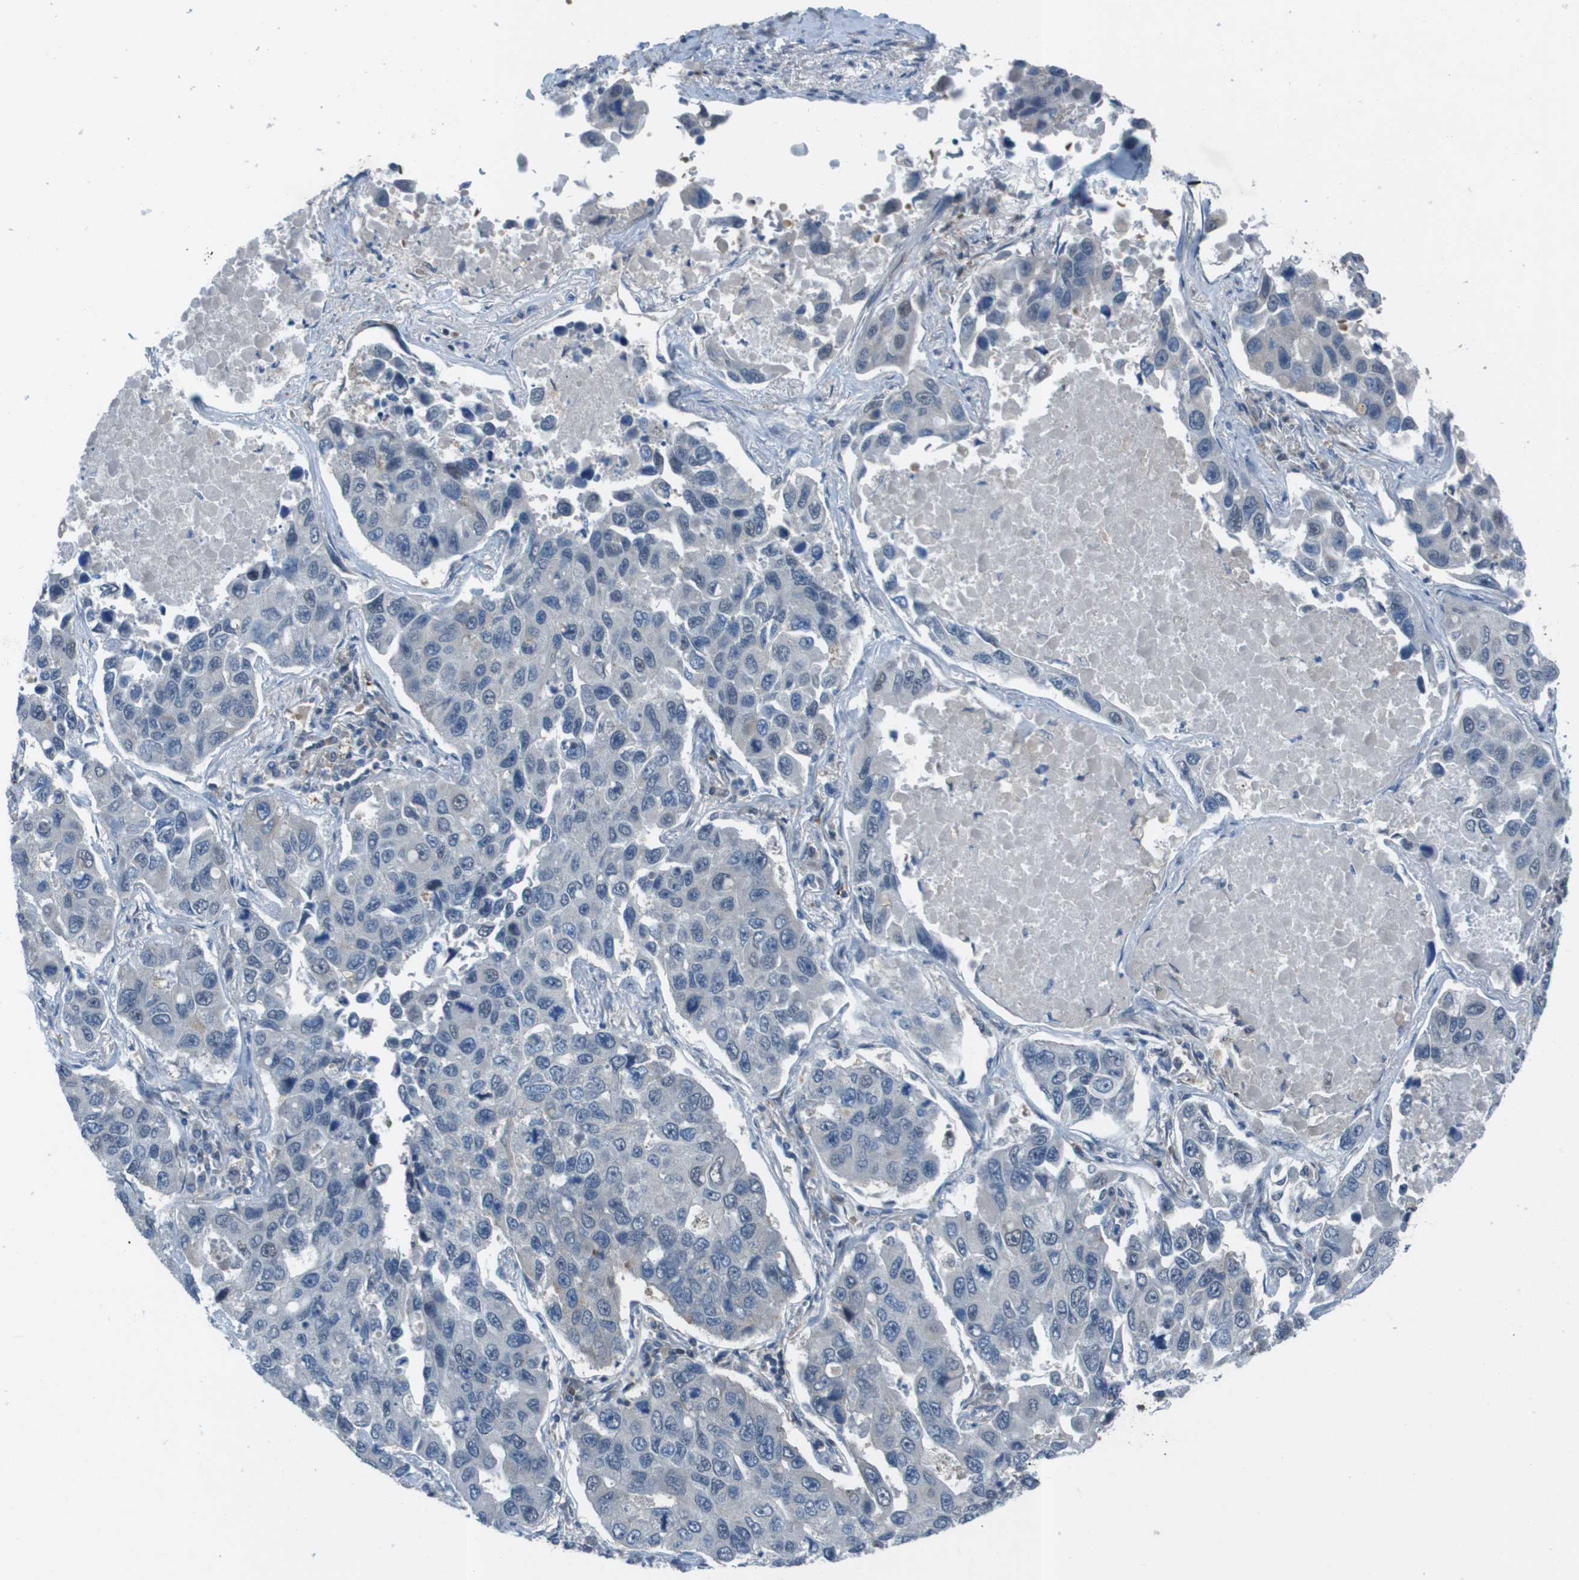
{"staining": {"intensity": "negative", "quantity": "none", "location": "none"}, "tissue": "lung cancer", "cell_type": "Tumor cells", "image_type": "cancer", "snomed": [{"axis": "morphology", "description": "Adenocarcinoma, NOS"}, {"axis": "topography", "description": "Lung"}], "caption": "Photomicrograph shows no significant protein staining in tumor cells of lung cancer.", "gene": "CAMK4", "patient": {"sex": "male", "age": 64}}